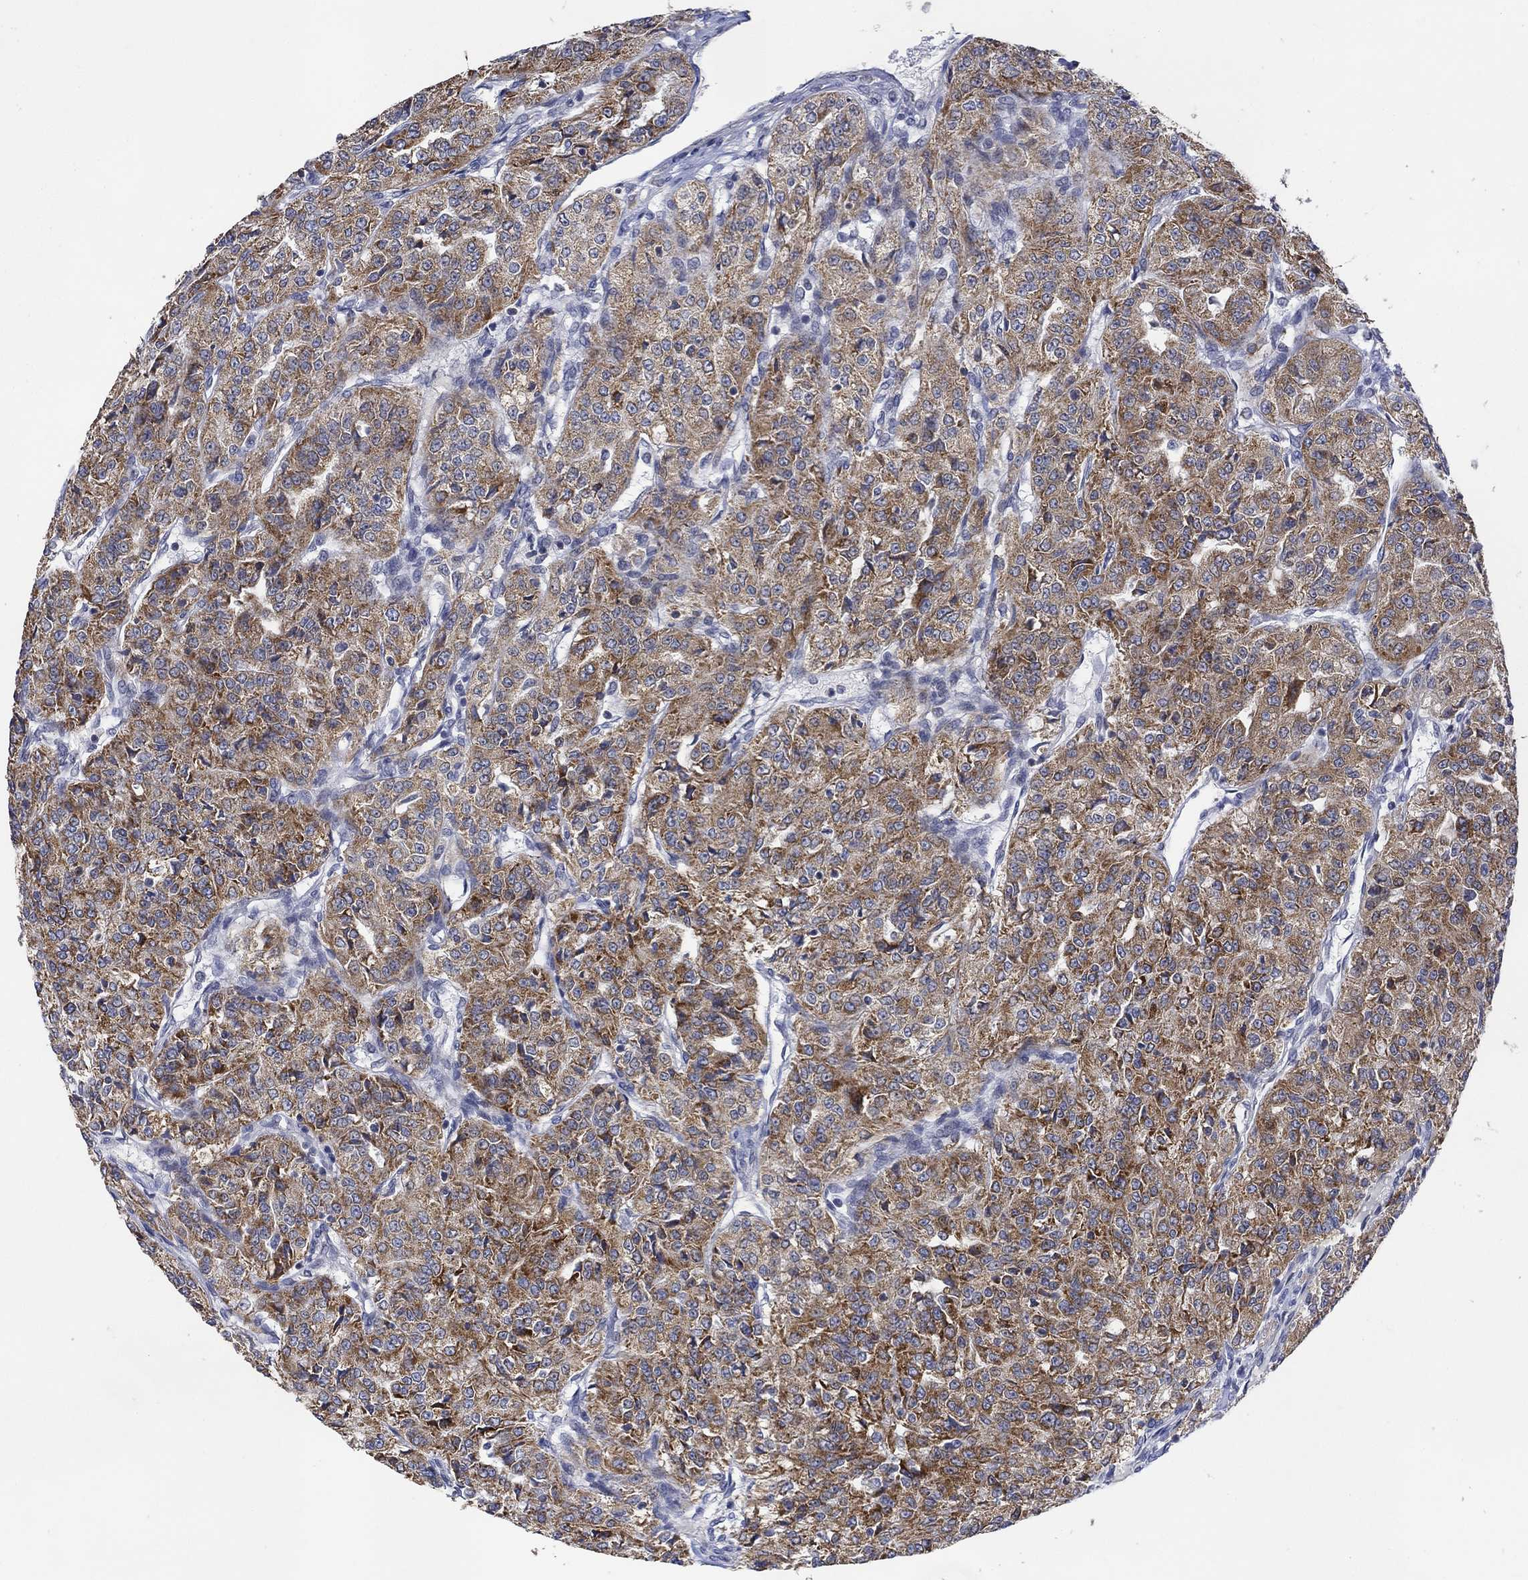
{"staining": {"intensity": "moderate", "quantity": ">75%", "location": "cytoplasmic/membranous"}, "tissue": "renal cancer", "cell_type": "Tumor cells", "image_type": "cancer", "snomed": [{"axis": "morphology", "description": "Adenocarcinoma, NOS"}, {"axis": "topography", "description": "Kidney"}], "caption": "Immunohistochemistry (DAB (3,3'-diaminobenzidine)) staining of human adenocarcinoma (renal) reveals moderate cytoplasmic/membranous protein expression in approximately >75% of tumor cells.", "gene": "SLC48A1", "patient": {"sex": "female", "age": 63}}